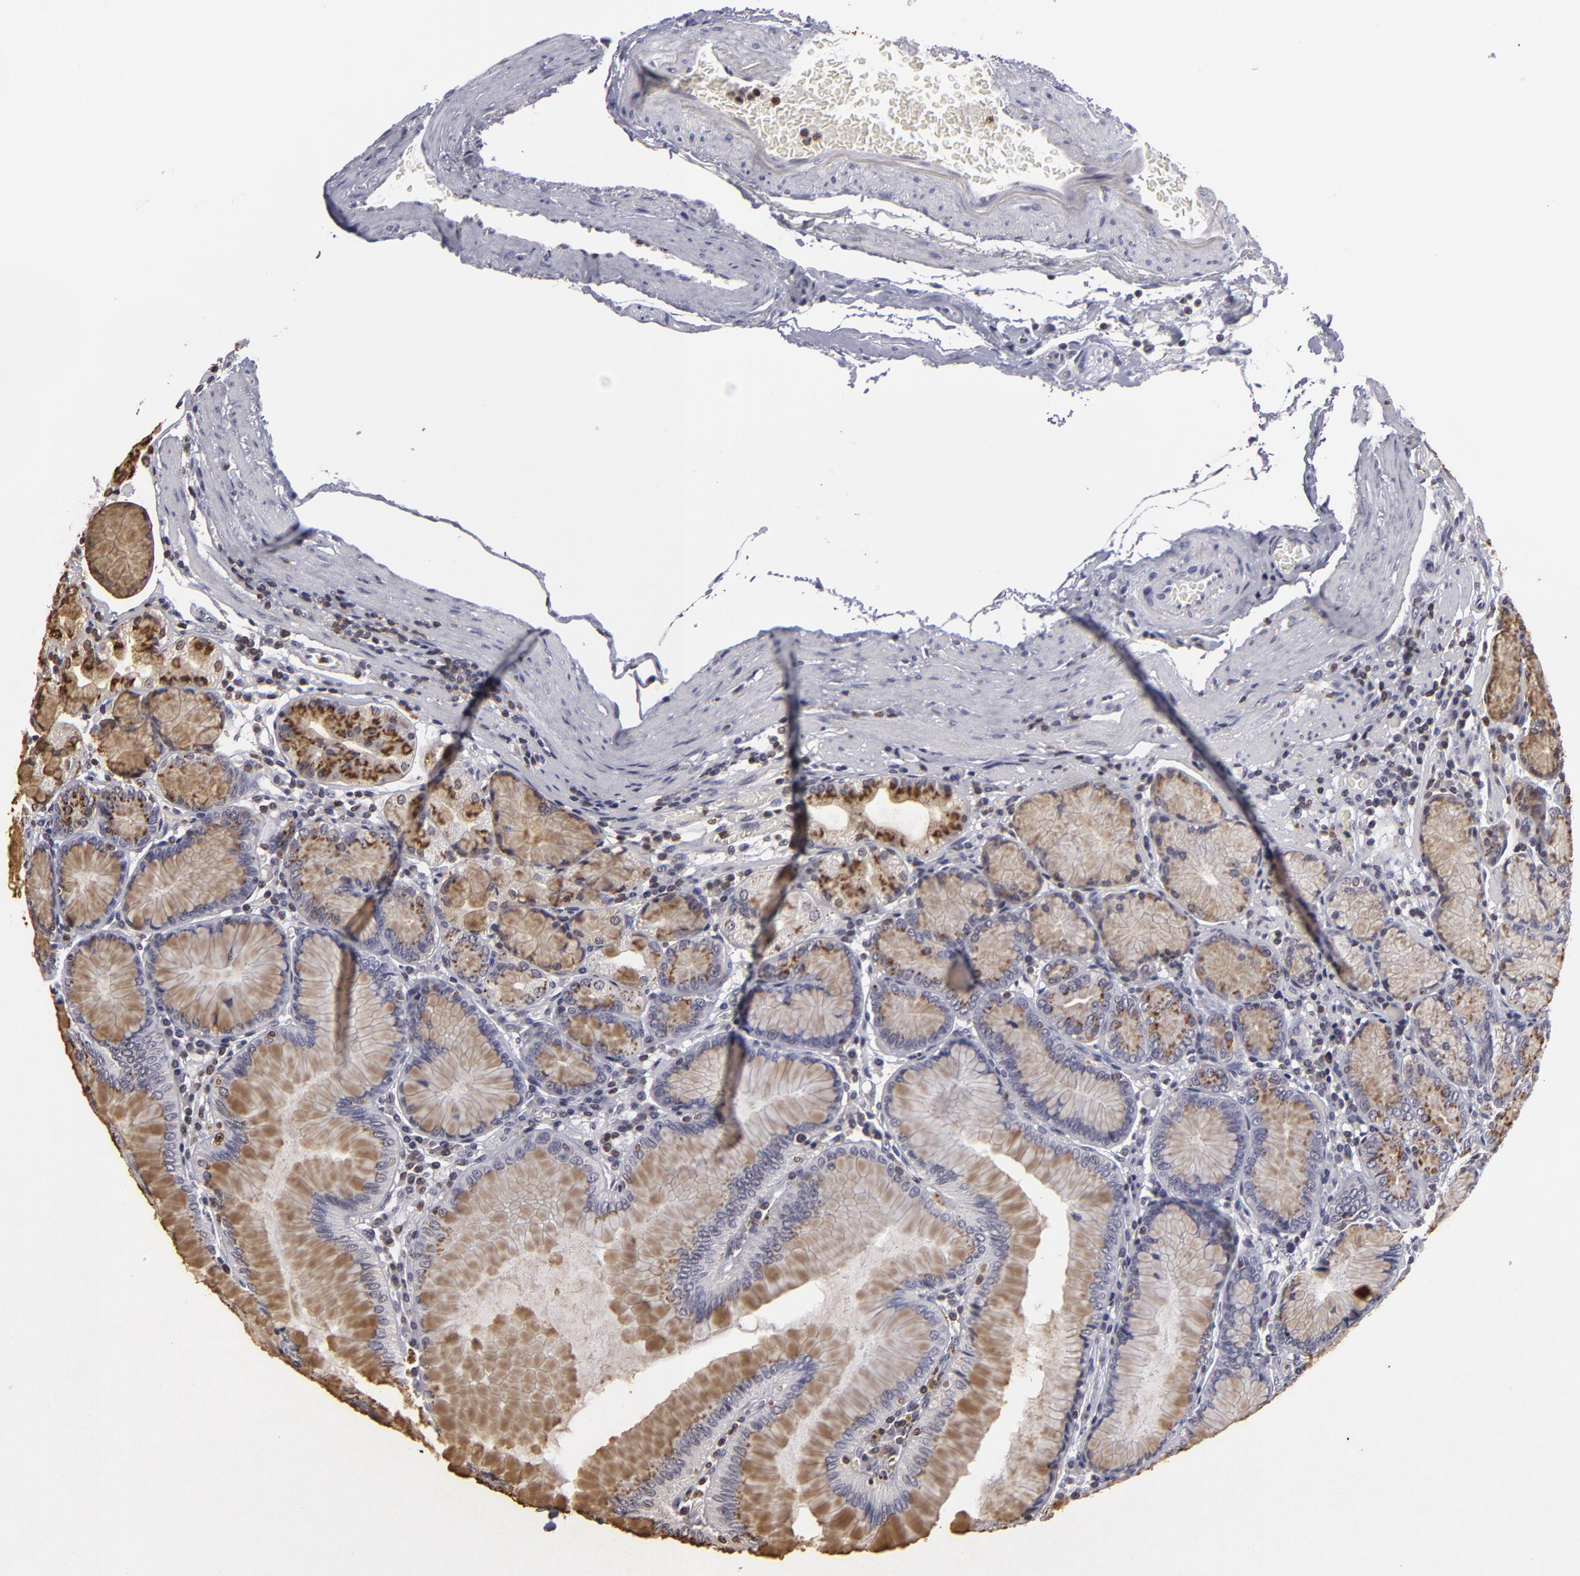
{"staining": {"intensity": "moderate", "quantity": ">75%", "location": "cytoplasmic/membranous"}, "tissue": "stomach", "cell_type": "Glandular cells", "image_type": "normal", "snomed": [{"axis": "morphology", "description": "Normal tissue, NOS"}, {"axis": "topography", "description": "Stomach, lower"}], "caption": "Protein expression analysis of normal stomach displays moderate cytoplasmic/membranous positivity in approximately >75% of glandular cells.", "gene": "KCNAB2", "patient": {"sex": "female", "age": 93}}